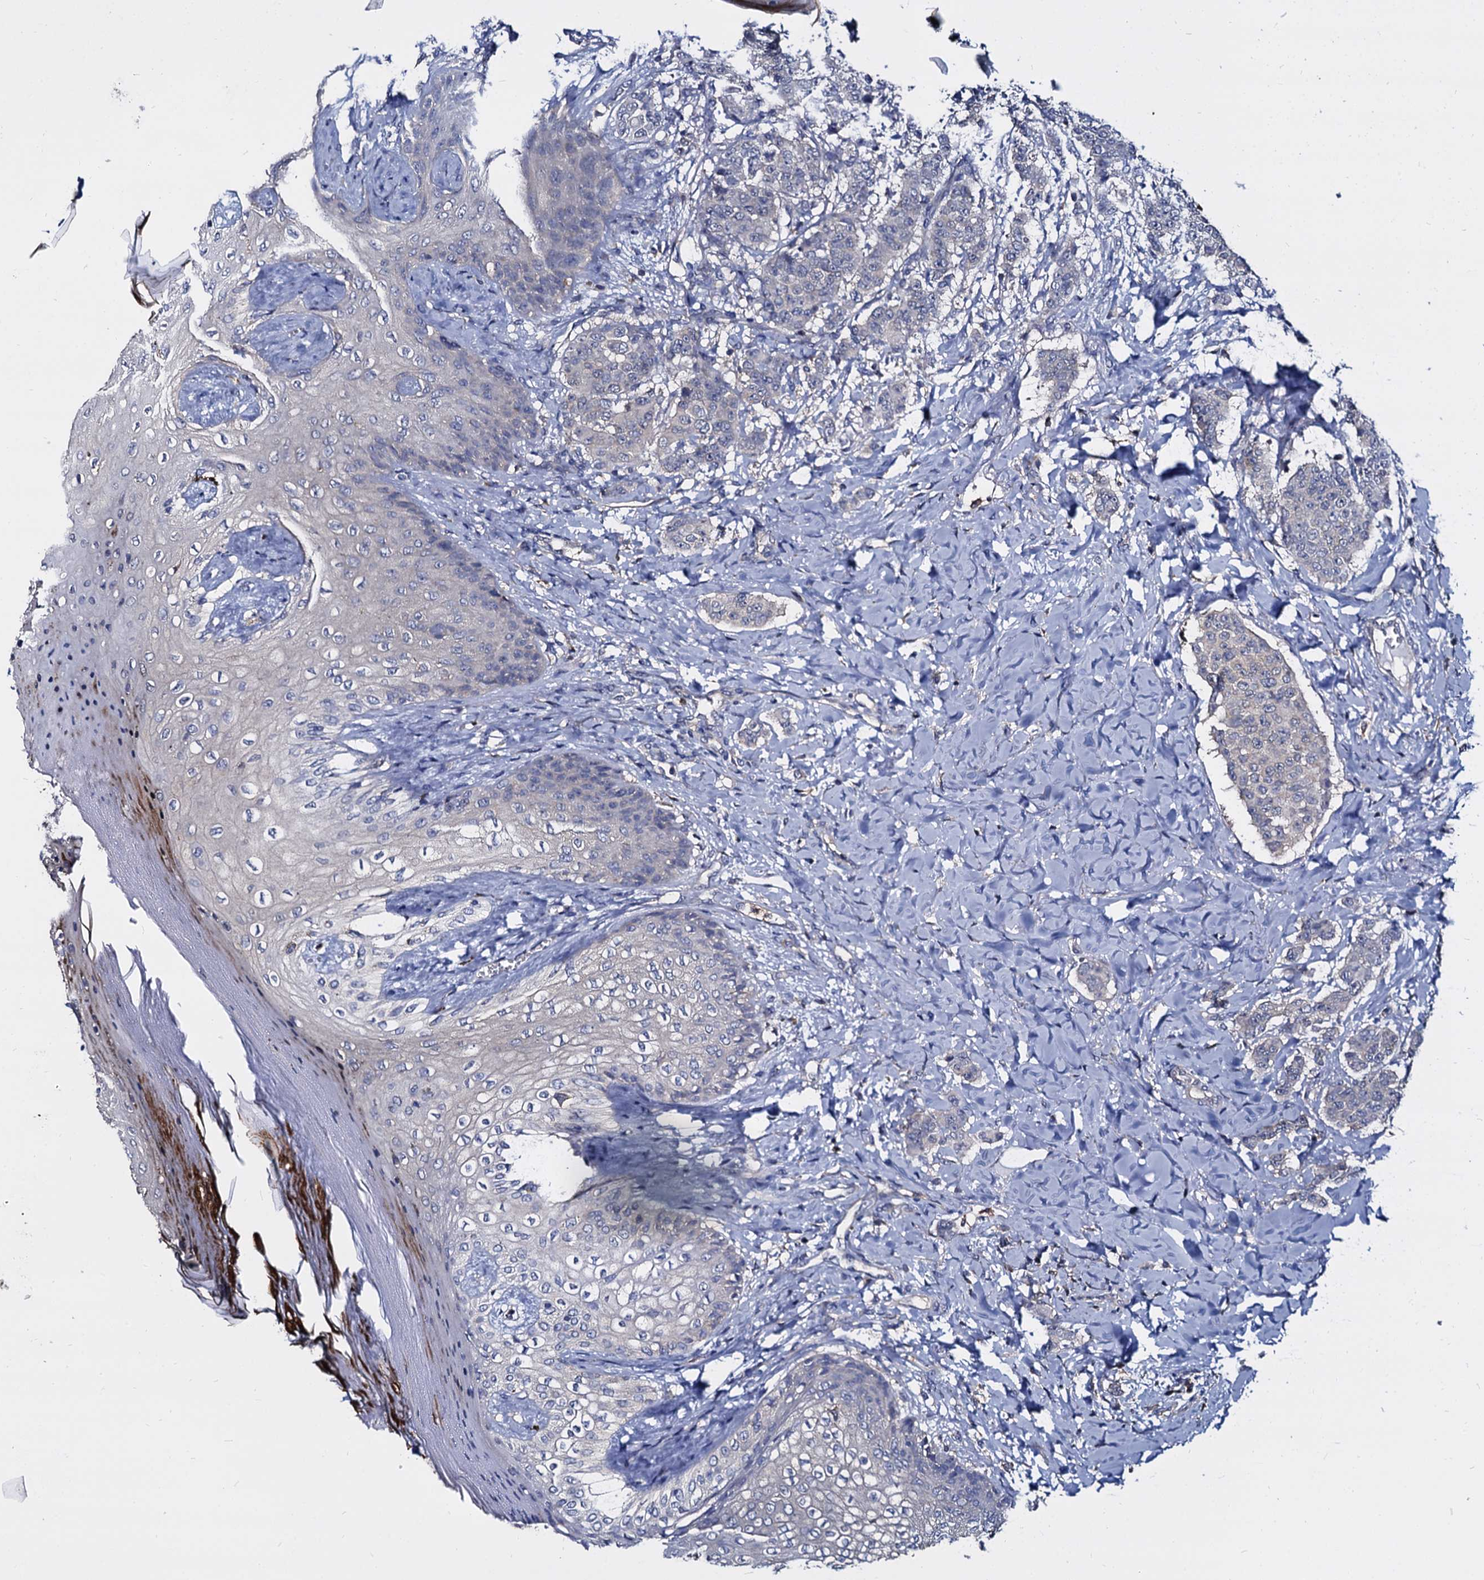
{"staining": {"intensity": "negative", "quantity": "none", "location": "none"}, "tissue": "breast cancer", "cell_type": "Tumor cells", "image_type": "cancer", "snomed": [{"axis": "morphology", "description": "Duct carcinoma"}, {"axis": "topography", "description": "Breast"}], "caption": "A histopathology image of breast cancer (infiltrating ductal carcinoma) stained for a protein shows no brown staining in tumor cells. (DAB (3,3'-diaminobenzidine) immunohistochemistry (IHC) with hematoxylin counter stain).", "gene": "ANKRD13A", "patient": {"sex": "female", "age": 40}}